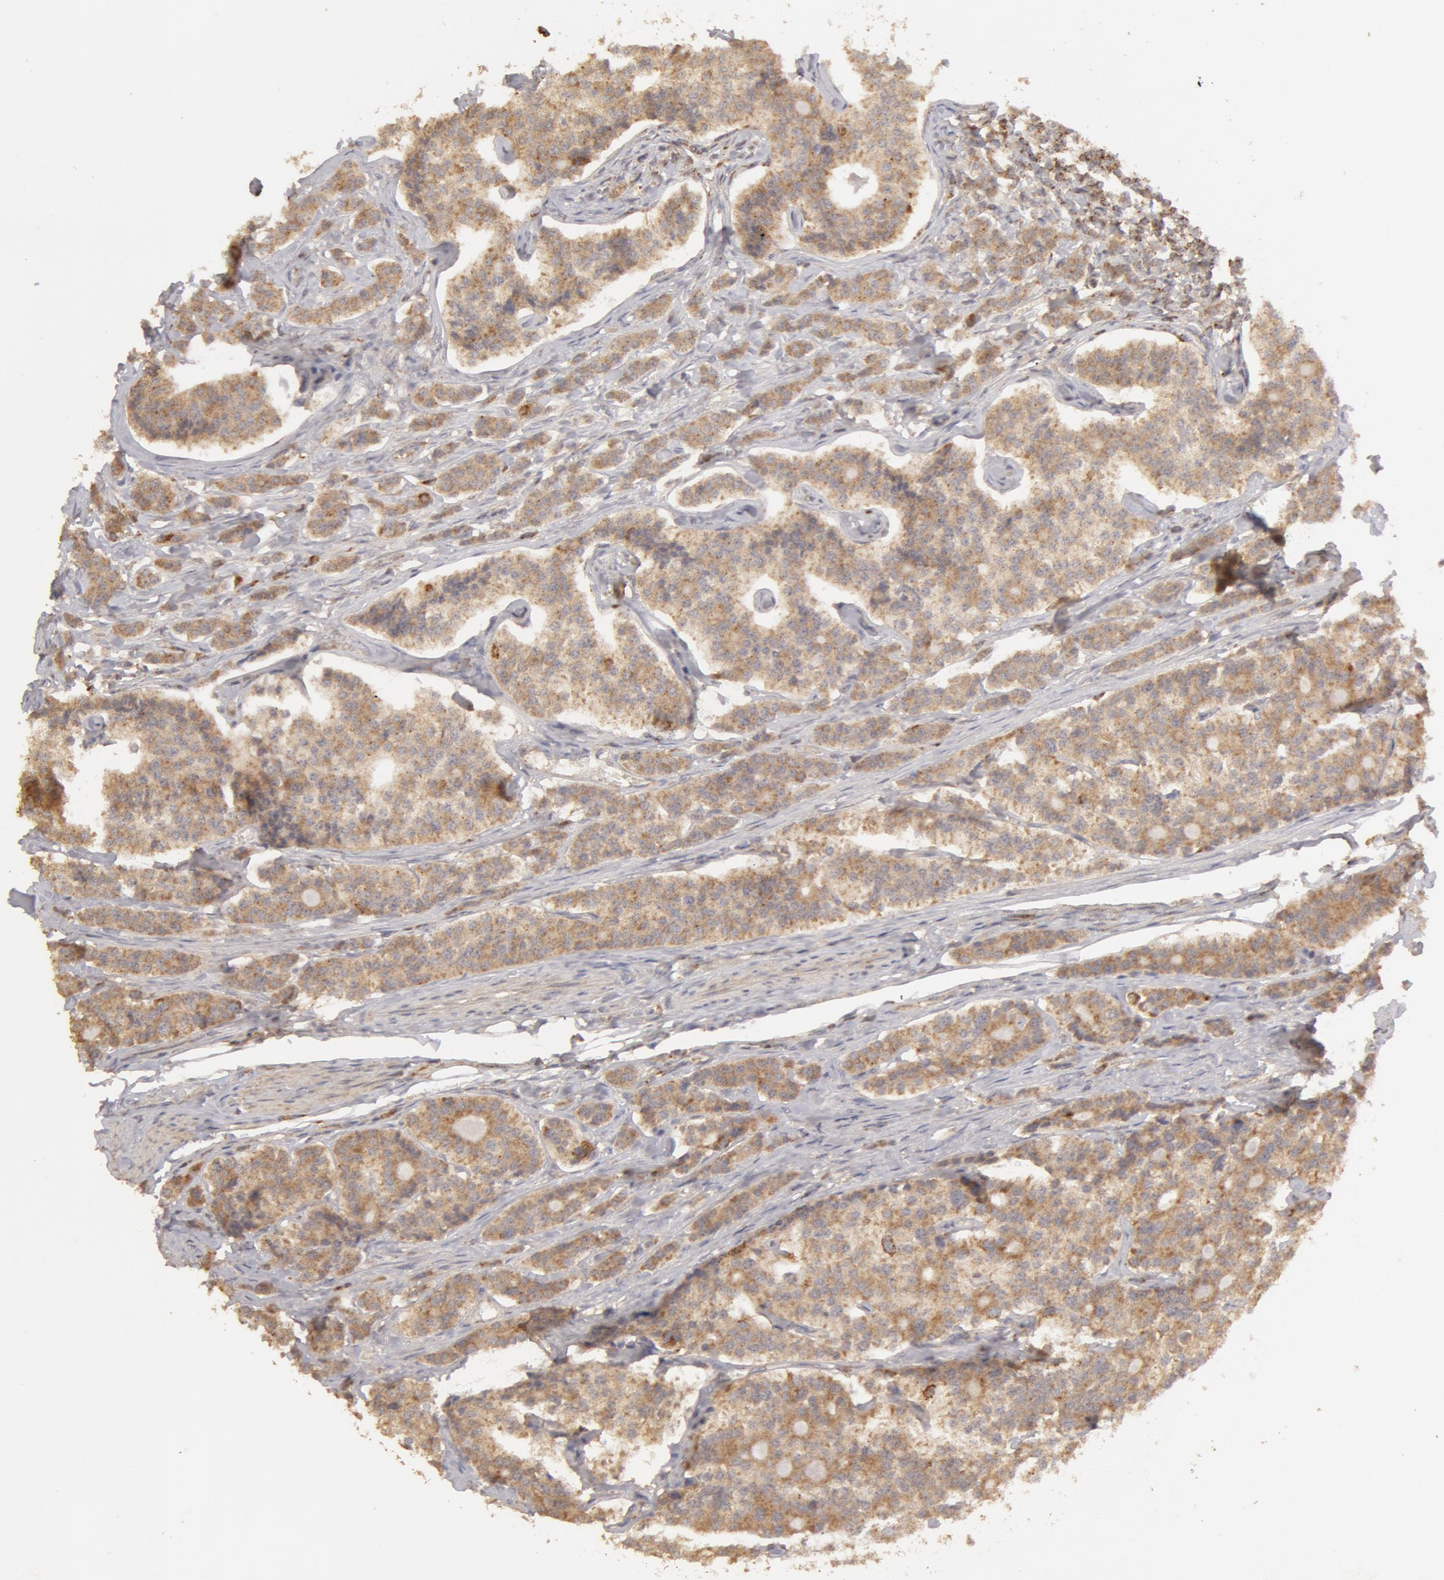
{"staining": {"intensity": "weak", "quantity": "25%-75%", "location": "cytoplasmic/membranous"}, "tissue": "carcinoid", "cell_type": "Tumor cells", "image_type": "cancer", "snomed": [{"axis": "morphology", "description": "Carcinoid, malignant, NOS"}, {"axis": "topography", "description": "Small intestine"}], "caption": "An immunohistochemistry micrograph of neoplastic tissue is shown. Protein staining in brown labels weak cytoplasmic/membranous positivity in malignant carcinoid within tumor cells. The staining is performed using DAB (3,3'-diaminobenzidine) brown chromogen to label protein expression. The nuclei are counter-stained blue using hematoxylin.", "gene": "ADPRH", "patient": {"sex": "male", "age": 63}}